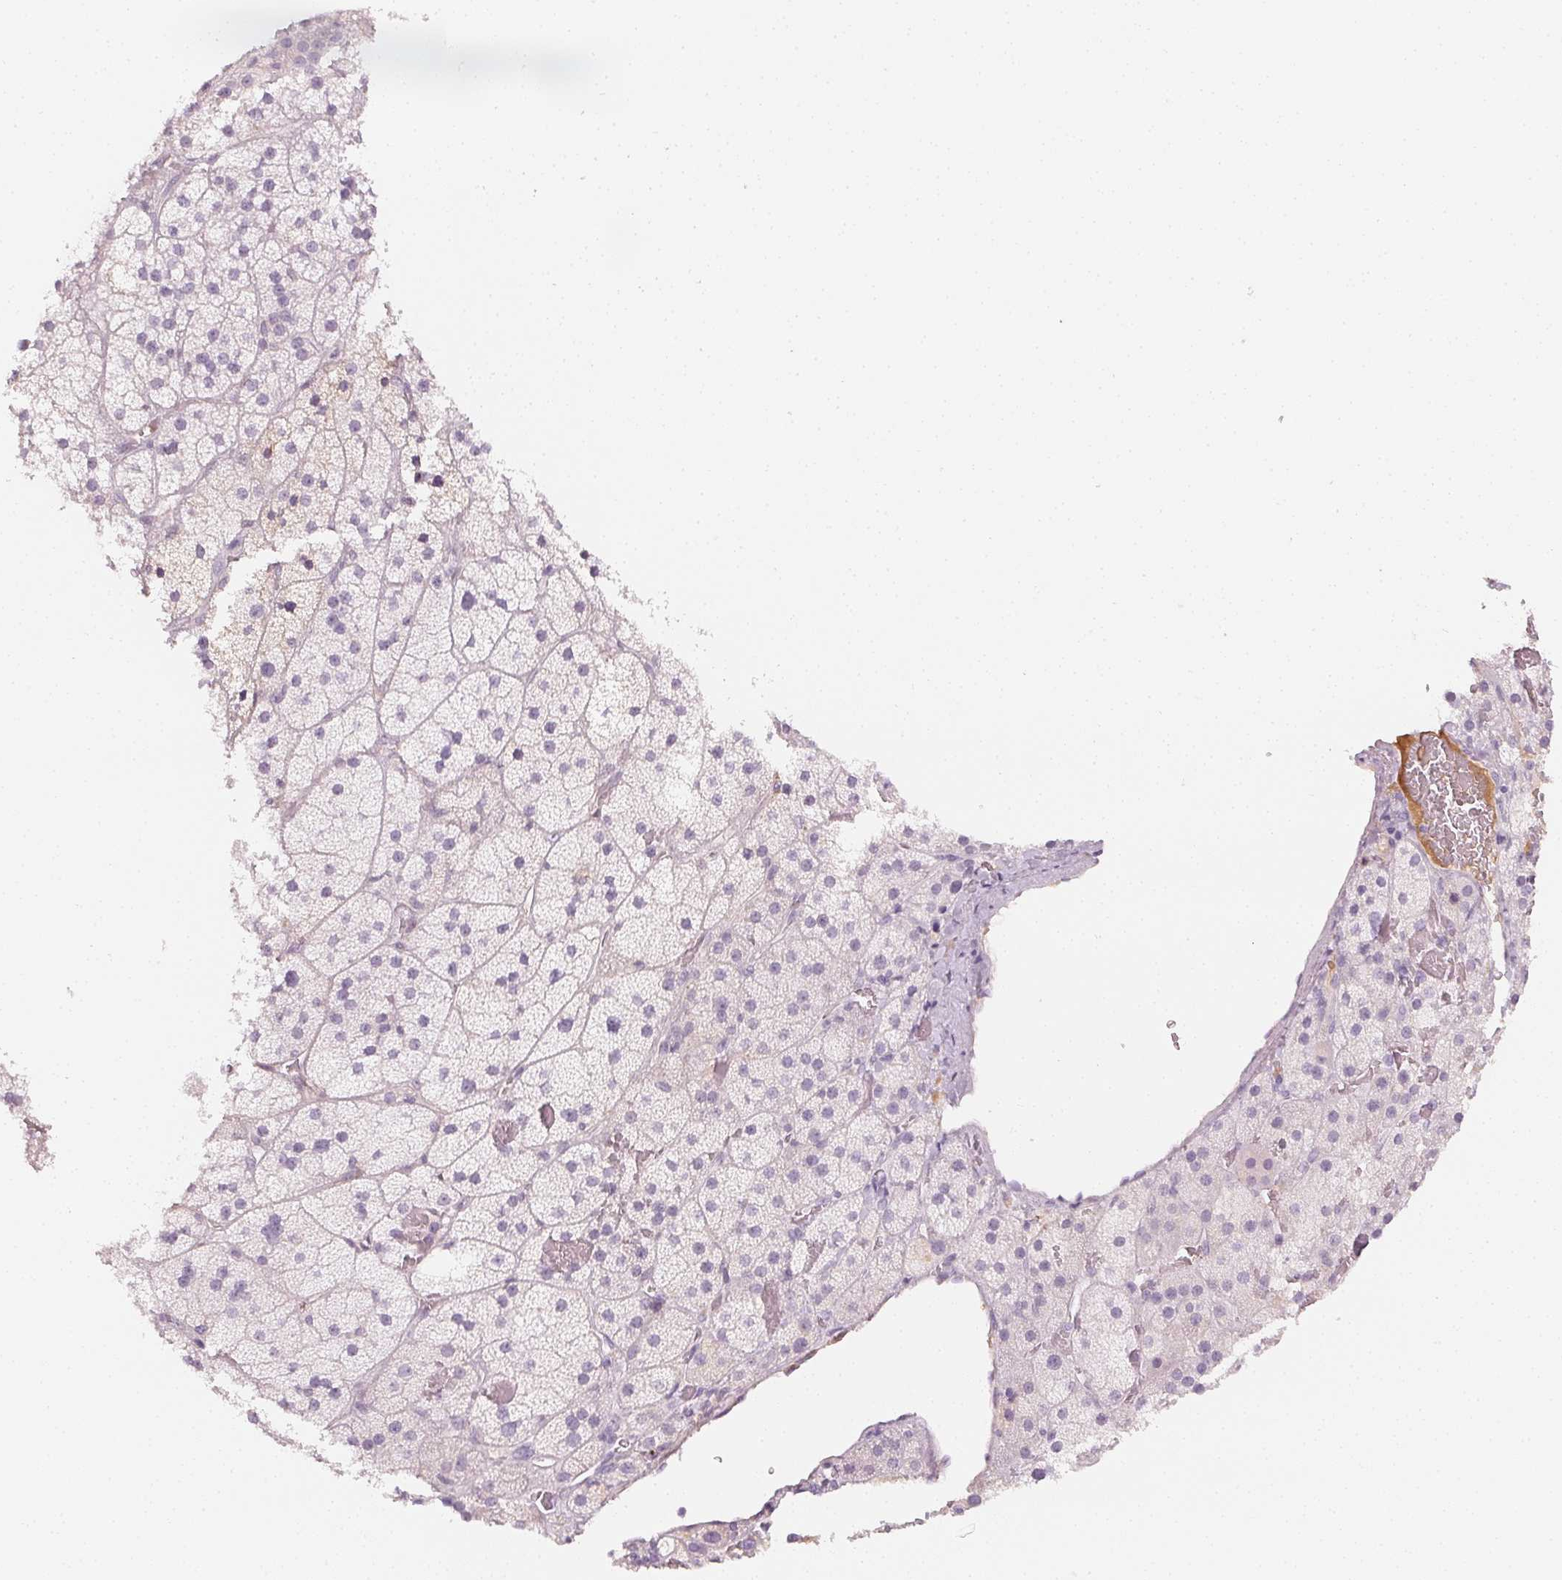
{"staining": {"intensity": "negative", "quantity": "none", "location": "none"}, "tissue": "adrenal gland", "cell_type": "Glandular cells", "image_type": "normal", "snomed": [{"axis": "morphology", "description": "Normal tissue, NOS"}, {"axis": "topography", "description": "Adrenal gland"}], "caption": "DAB (3,3'-diaminobenzidine) immunohistochemical staining of benign adrenal gland shows no significant positivity in glandular cells.", "gene": "AFM", "patient": {"sex": "male", "age": 57}}